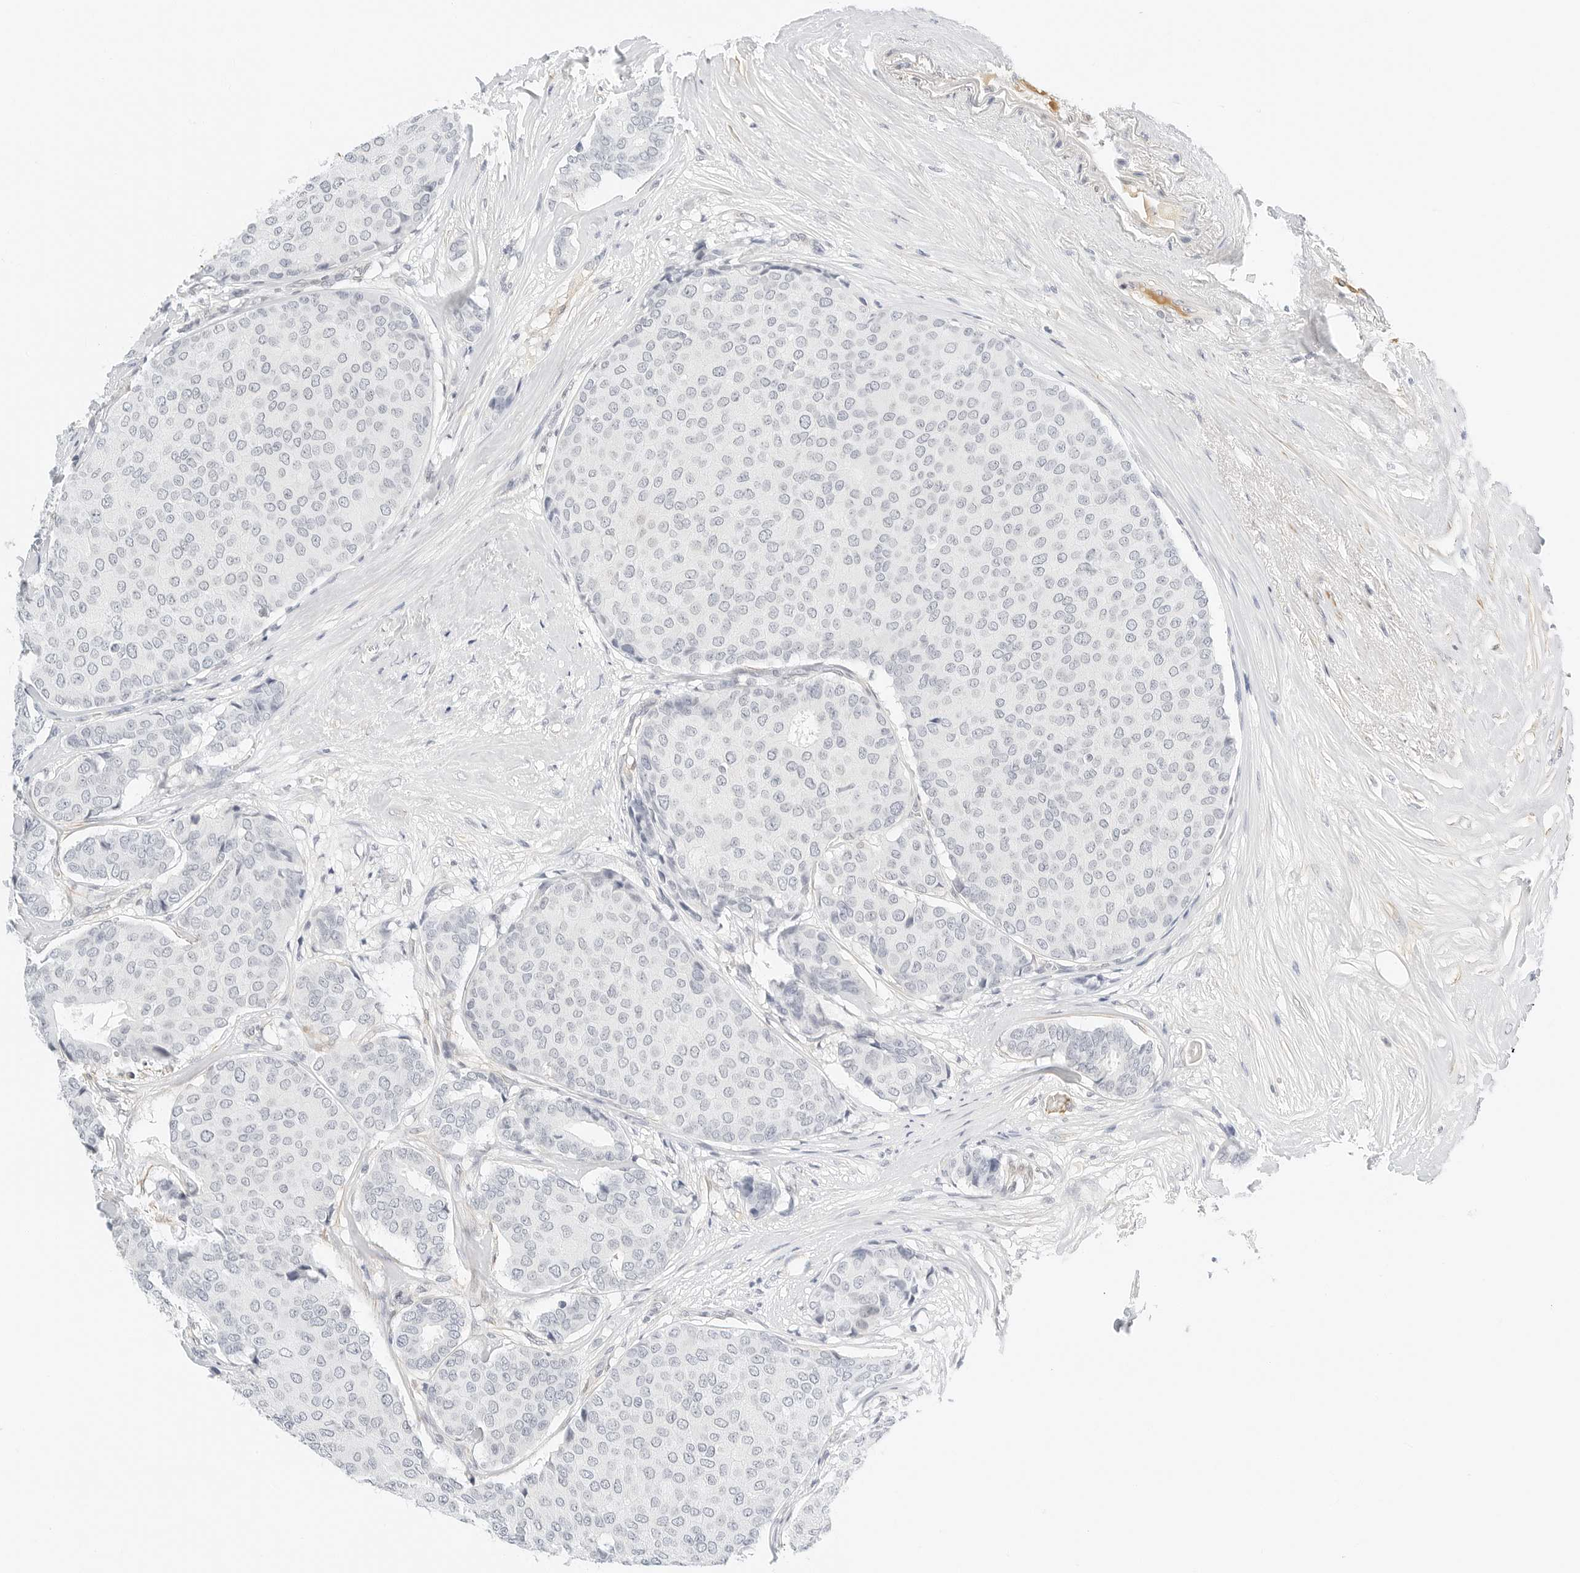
{"staining": {"intensity": "negative", "quantity": "none", "location": "none"}, "tissue": "breast cancer", "cell_type": "Tumor cells", "image_type": "cancer", "snomed": [{"axis": "morphology", "description": "Duct carcinoma"}, {"axis": "topography", "description": "Breast"}], "caption": "Immunohistochemistry histopathology image of neoplastic tissue: breast infiltrating ductal carcinoma stained with DAB reveals no significant protein staining in tumor cells.", "gene": "PKDCC", "patient": {"sex": "female", "age": 75}}